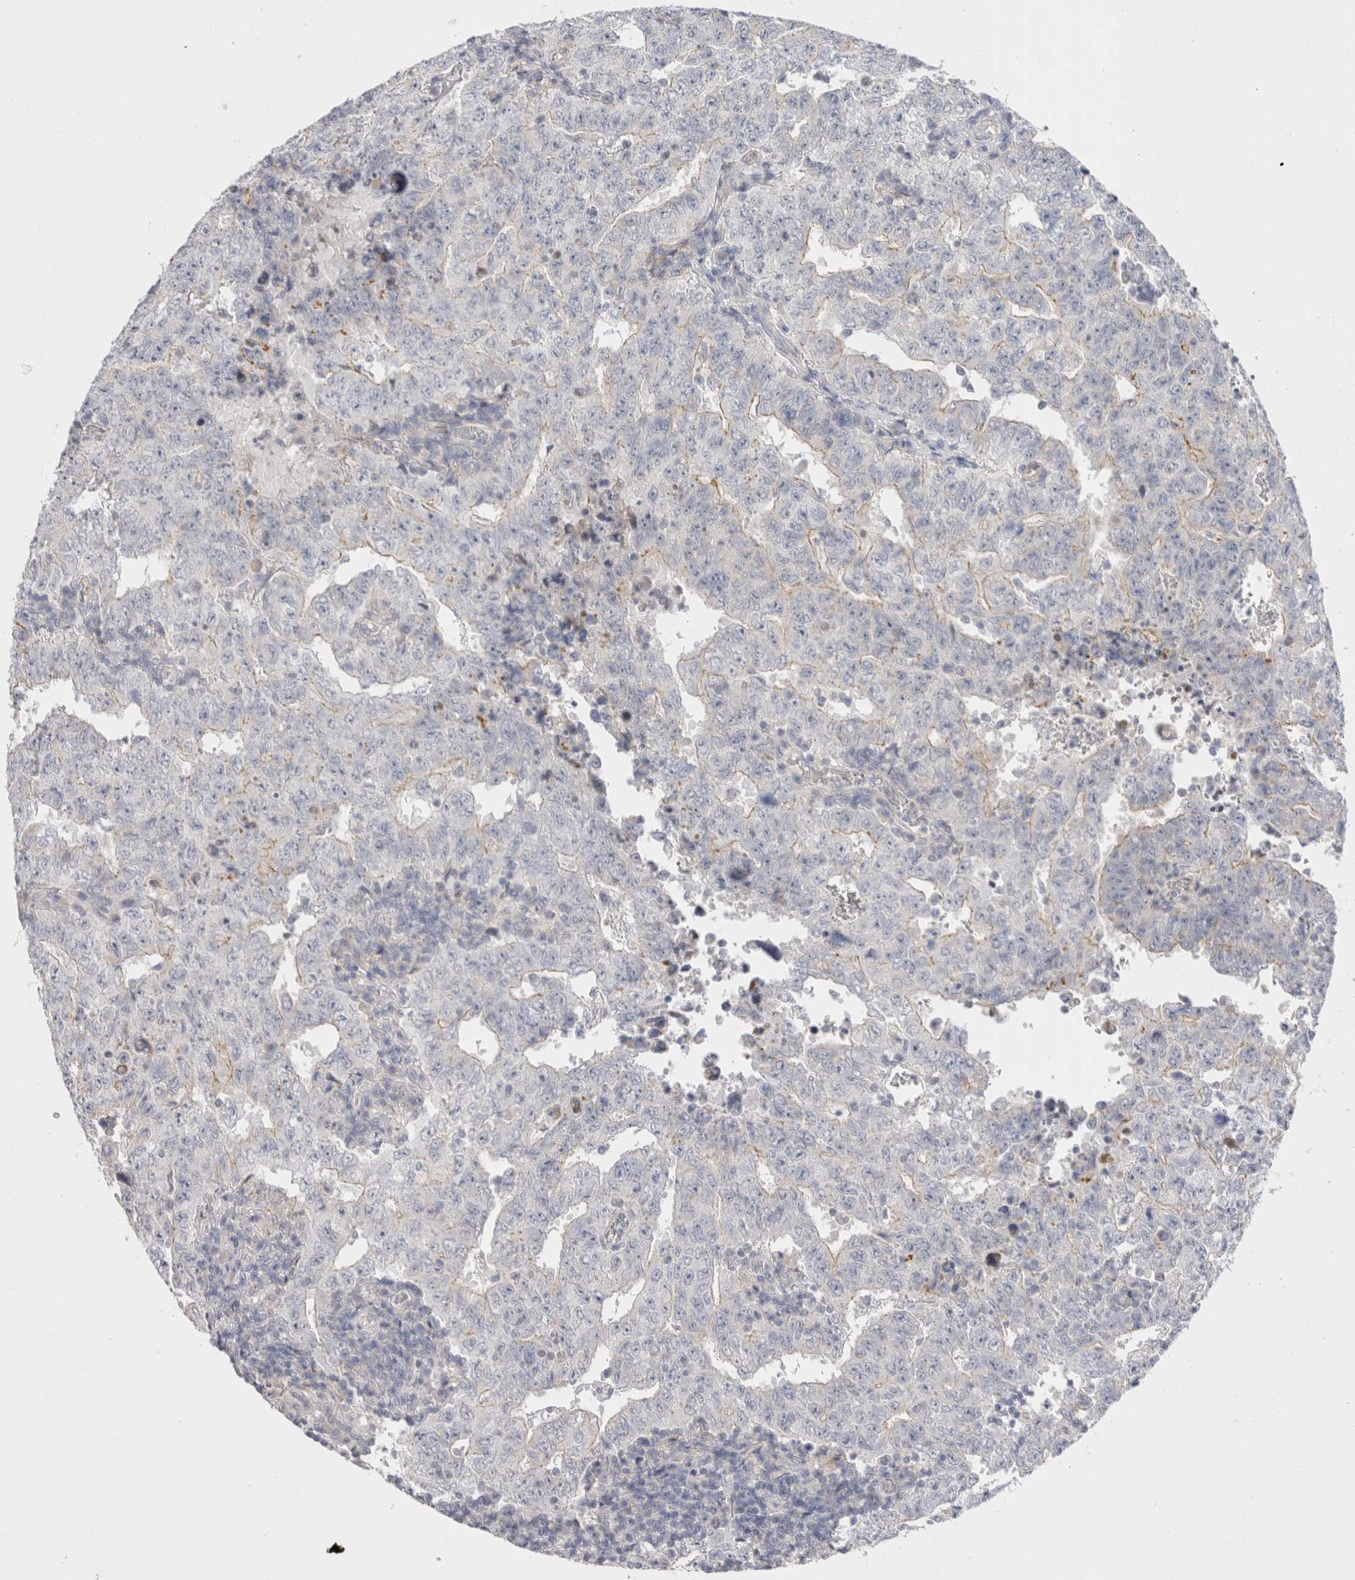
{"staining": {"intensity": "negative", "quantity": "none", "location": "none"}, "tissue": "testis cancer", "cell_type": "Tumor cells", "image_type": "cancer", "snomed": [{"axis": "morphology", "description": "Carcinoma, Embryonal, NOS"}, {"axis": "topography", "description": "Testis"}], "caption": "High magnification brightfield microscopy of testis embryonal carcinoma stained with DAB (brown) and counterstained with hematoxylin (blue): tumor cells show no significant staining.", "gene": "SPINK2", "patient": {"sex": "male", "age": 26}}